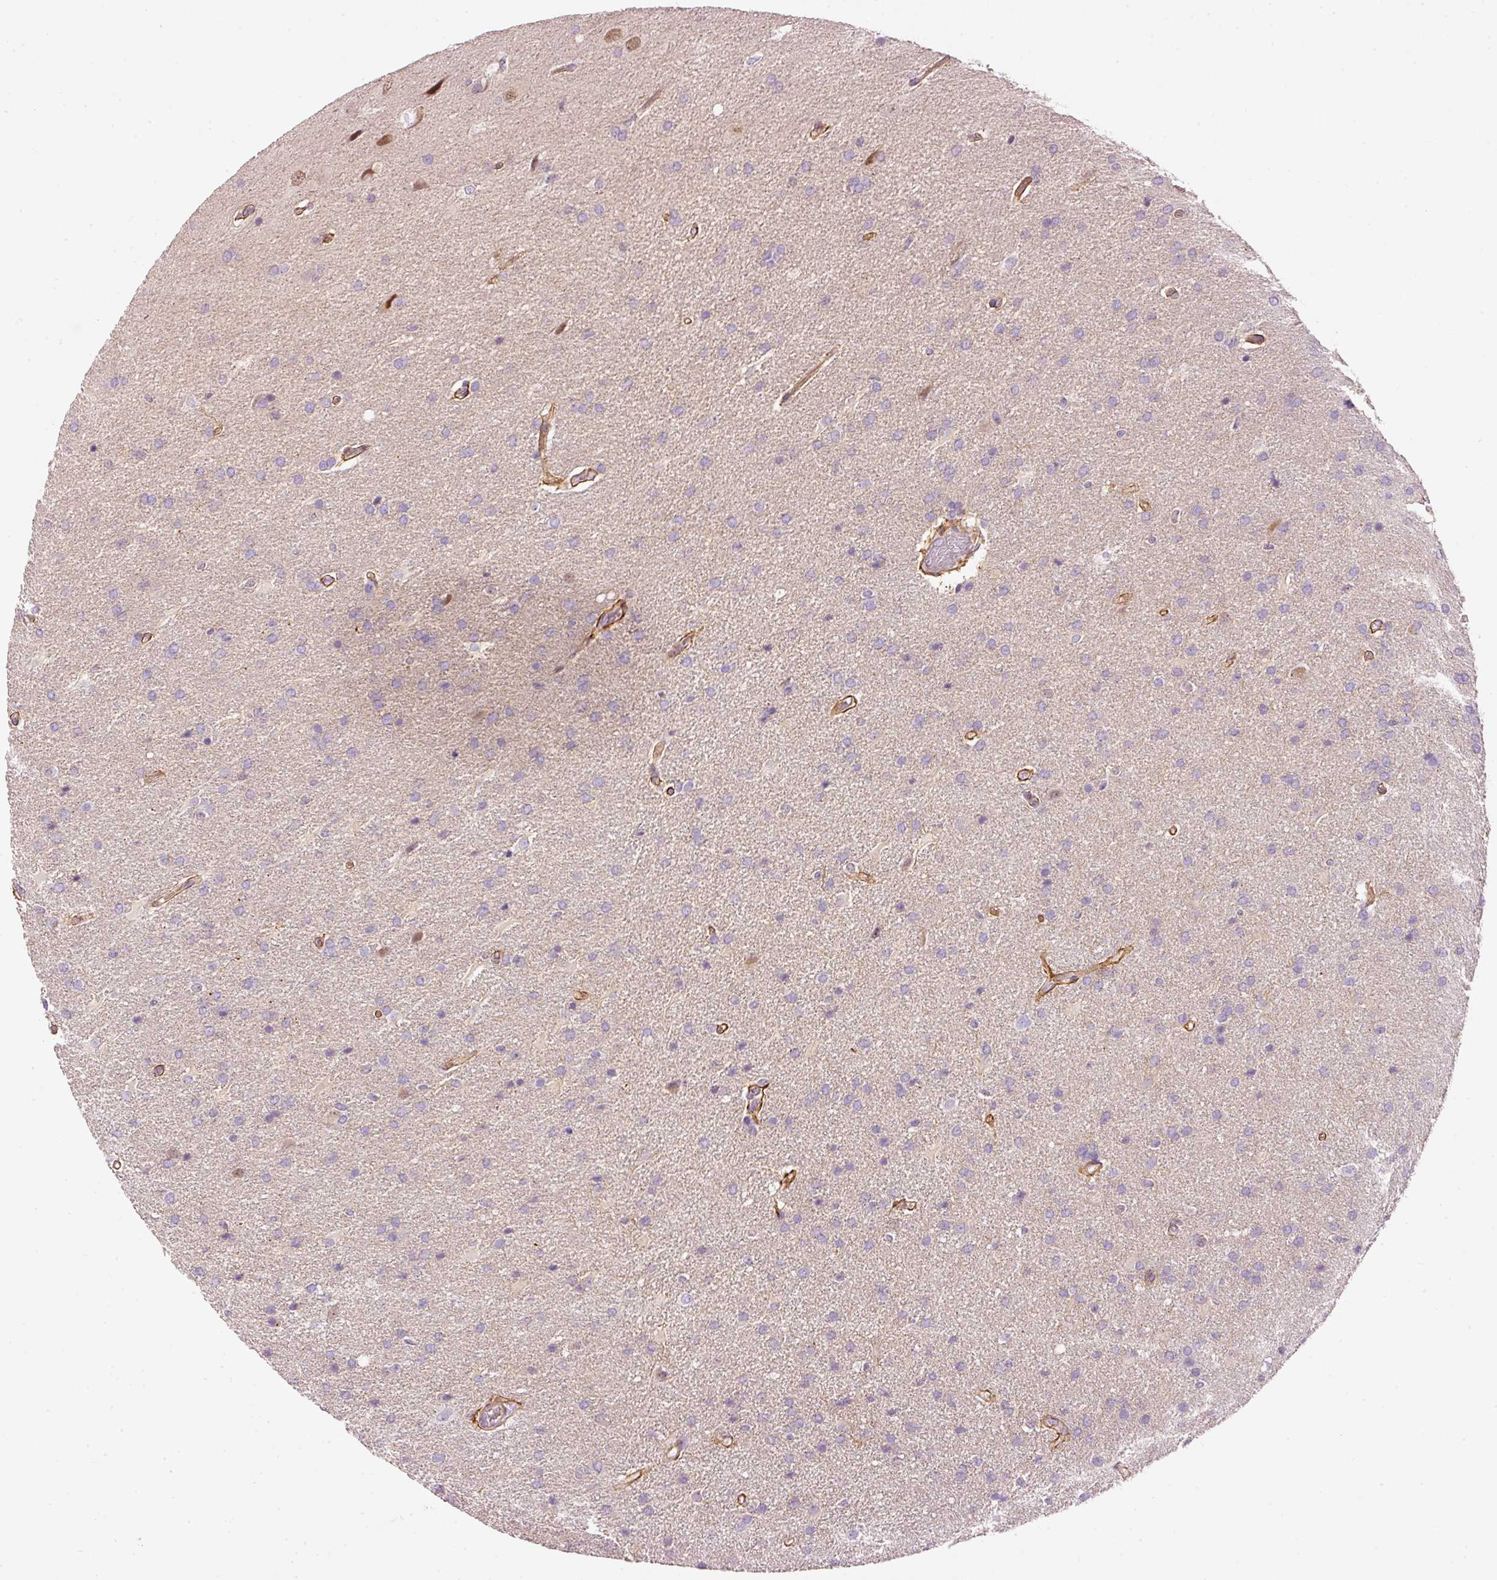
{"staining": {"intensity": "negative", "quantity": "none", "location": "none"}, "tissue": "glioma", "cell_type": "Tumor cells", "image_type": "cancer", "snomed": [{"axis": "morphology", "description": "Glioma, malignant, High grade"}, {"axis": "topography", "description": "Brain"}], "caption": "This is a image of immunohistochemistry staining of glioma, which shows no staining in tumor cells. The staining was performed using DAB (3,3'-diaminobenzidine) to visualize the protein expression in brown, while the nuclei were stained in blue with hematoxylin (Magnification: 20x).", "gene": "OSR2", "patient": {"sex": "male", "age": 56}}